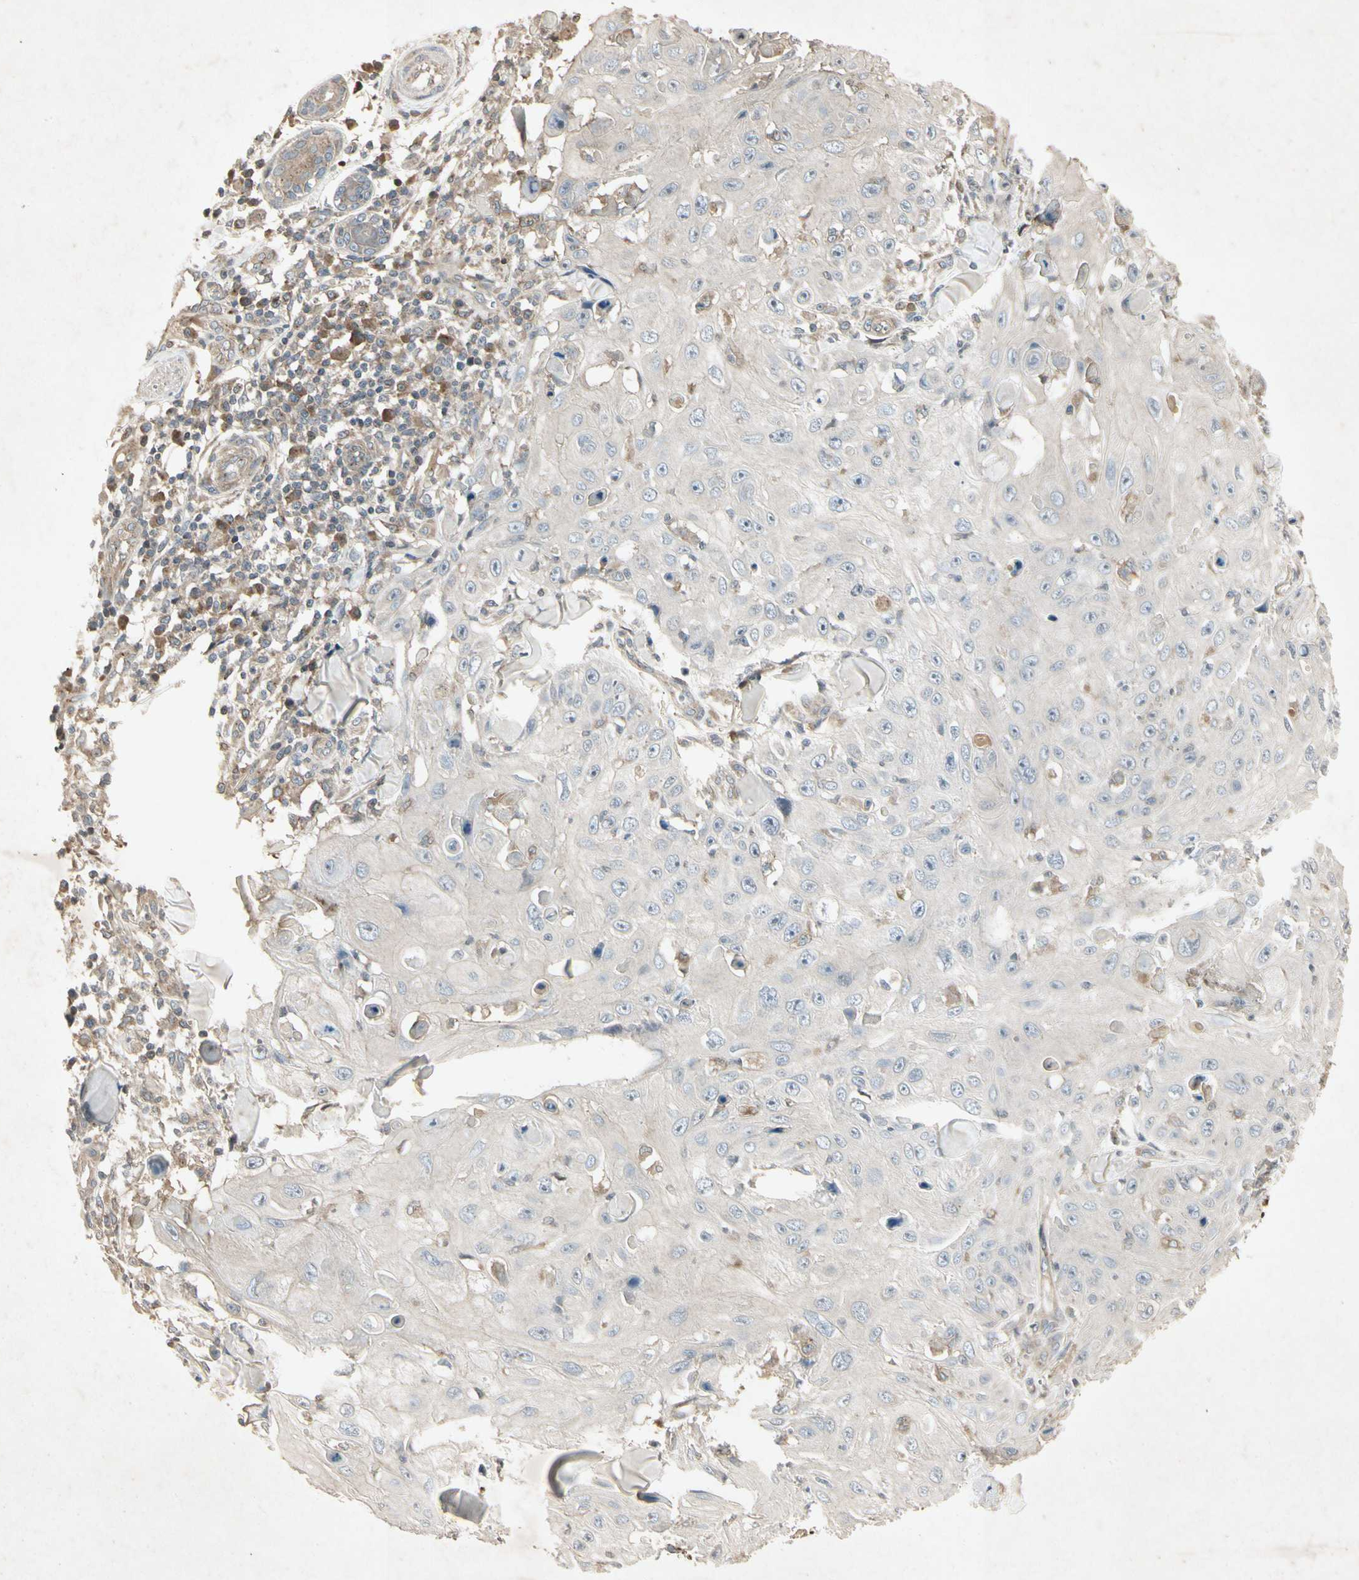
{"staining": {"intensity": "negative", "quantity": "none", "location": "none"}, "tissue": "skin cancer", "cell_type": "Tumor cells", "image_type": "cancer", "snomed": [{"axis": "morphology", "description": "Squamous cell carcinoma, NOS"}, {"axis": "topography", "description": "Skin"}], "caption": "IHC of human skin cancer demonstrates no positivity in tumor cells.", "gene": "TEK", "patient": {"sex": "male", "age": 86}}